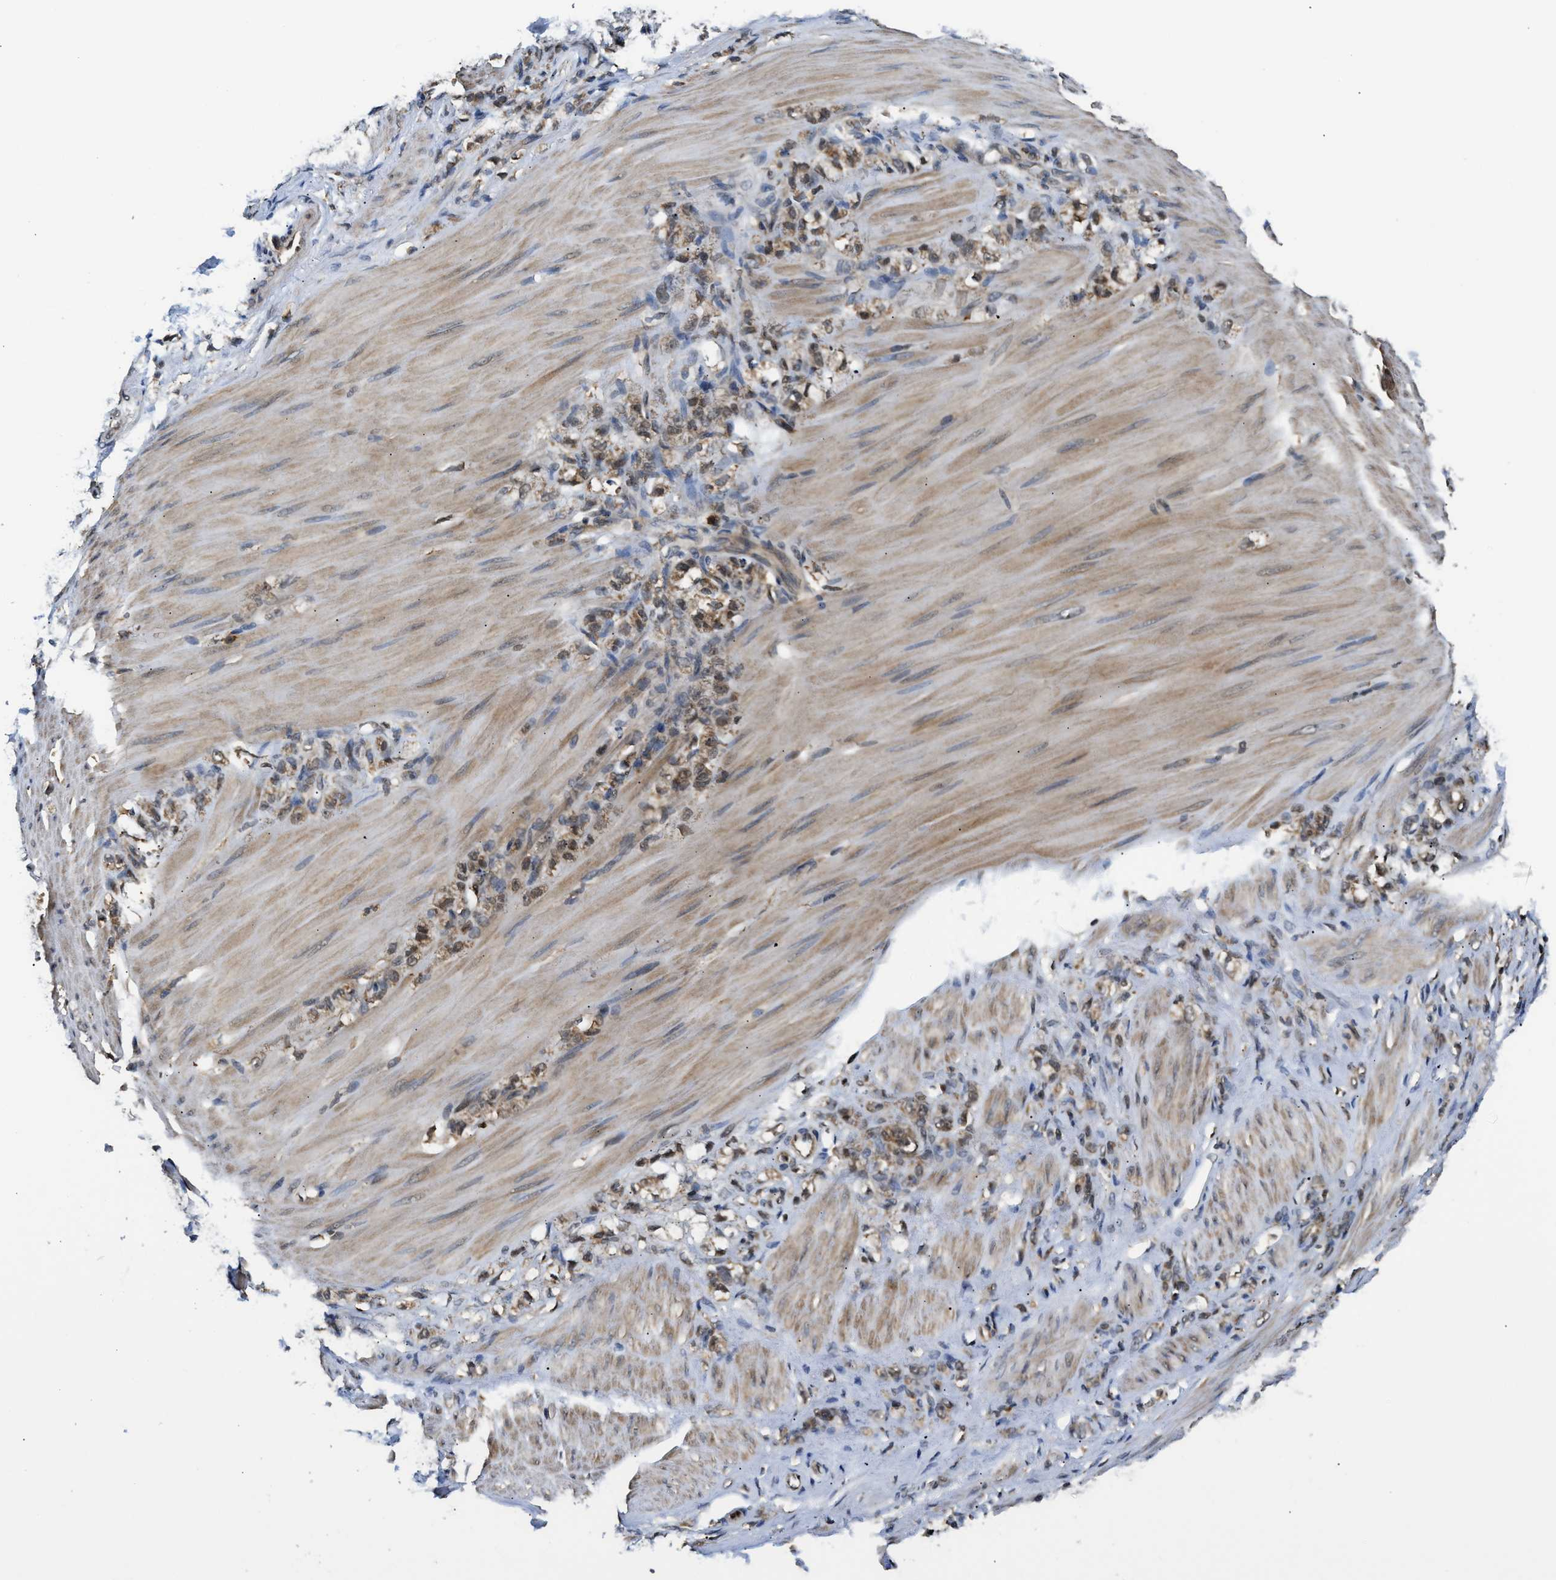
{"staining": {"intensity": "weak", "quantity": ">75%", "location": "cytoplasmic/membranous,nuclear"}, "tissue": "stomach cancer", "cell_type": "Tumor cells", "image_type": "cancer", "snomed": [{"axis": "morphology", "description": "Adenocarcinoma, NOS"}, {"axis": "topography", "description": "Stomach"}], "caption": "Brown immunohistochemical staining in stomach cancer (adenocarcinoma) shows weak cytoplasmic/membranous and nuclear staining in approximately >75% of tumor cells.", "gene": "STK10", "patient": {"sex": "male", "age": 82}}